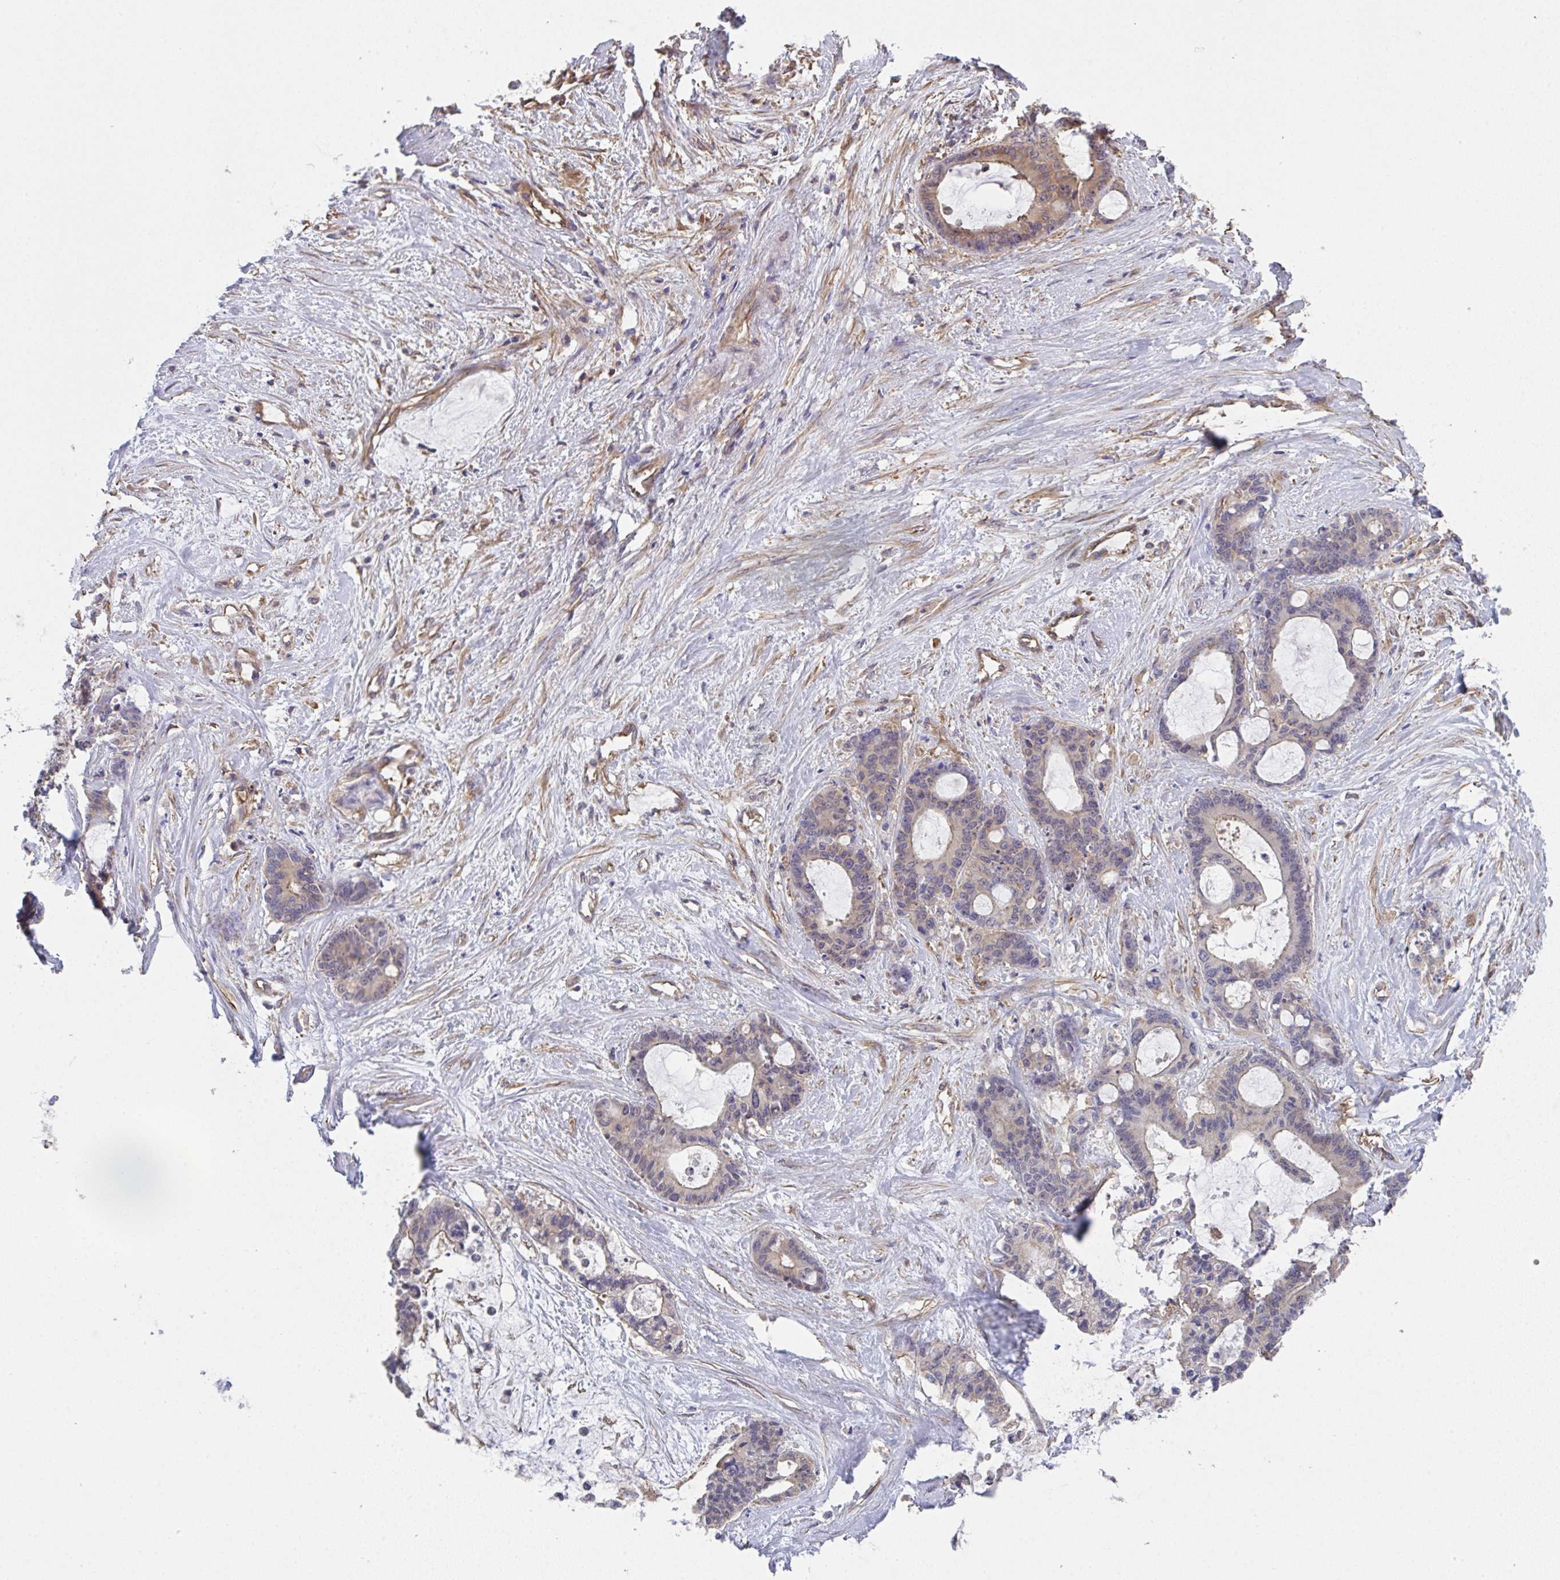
{"staining": {"intensity": "weak", "quantity": "<25%", "location": "cytoplasmic/membranous"}, "tissue": "liver cancer", "cell_type": "Tumor cells", "image_type": "cancer", "snomed": [{"axis": "morphology", "description": "Normal tissue, NOS"}, {"axis": "morphology", "description": "Cholangiocarcinoma"}, {"axis": "topography", "description": "Liver"}, {"axis": "topography", "description": "Peripheral nerve tissue"}], "caption": "The IHC micrograph has no significant staining in tumor cells of cholangiocarcinoma (liver) tissue.", "gene": "TMEM229A", "patient": {"sex": "female", "age": 73}}